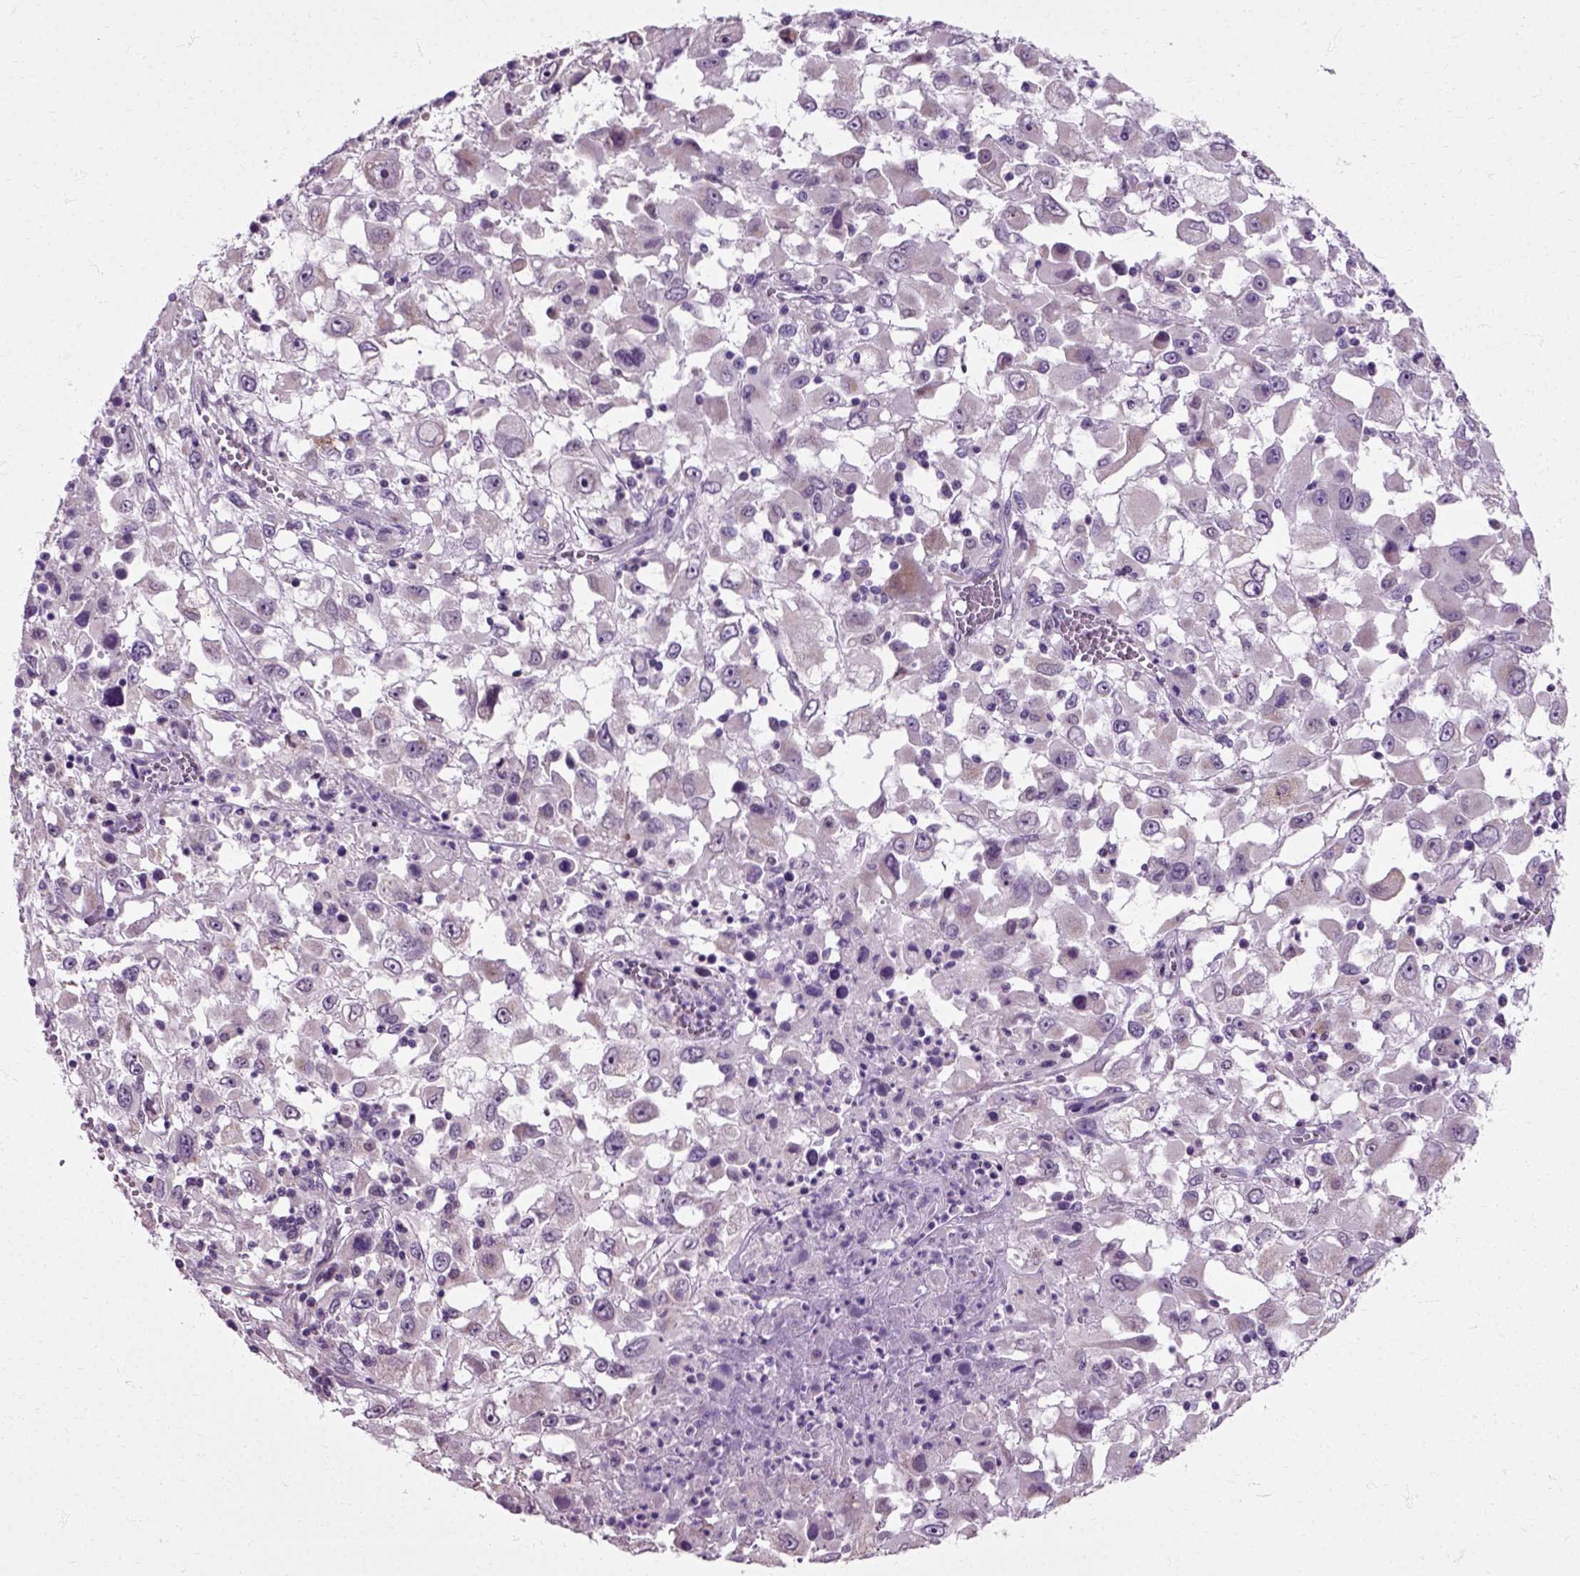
{"staining": {"intensity": "moderate", "quantity": "<25%", "location": "cytoplasmic/membranous"}, "tissue": "melanoma", "cell_type": "Tumor cells", "image_type": "cancer", "snomed": [{"axis": "morphology", "description": "Malignant melanoma, Metastatic site"}, {"axis": "topography", "description": "Soft tissue"}], "caption": "Moderate cytoplasmic/membranous expression is appreciated in approximately <25% of tumor cells in malignant melanoma (metastatic site). The staining was performed using DAB, with brown indicating positive protein expression. Nuclei are stained blue with hematoxylin.", "gene": "HSPA2", "patient": {"sex": "male", "age": 50}}